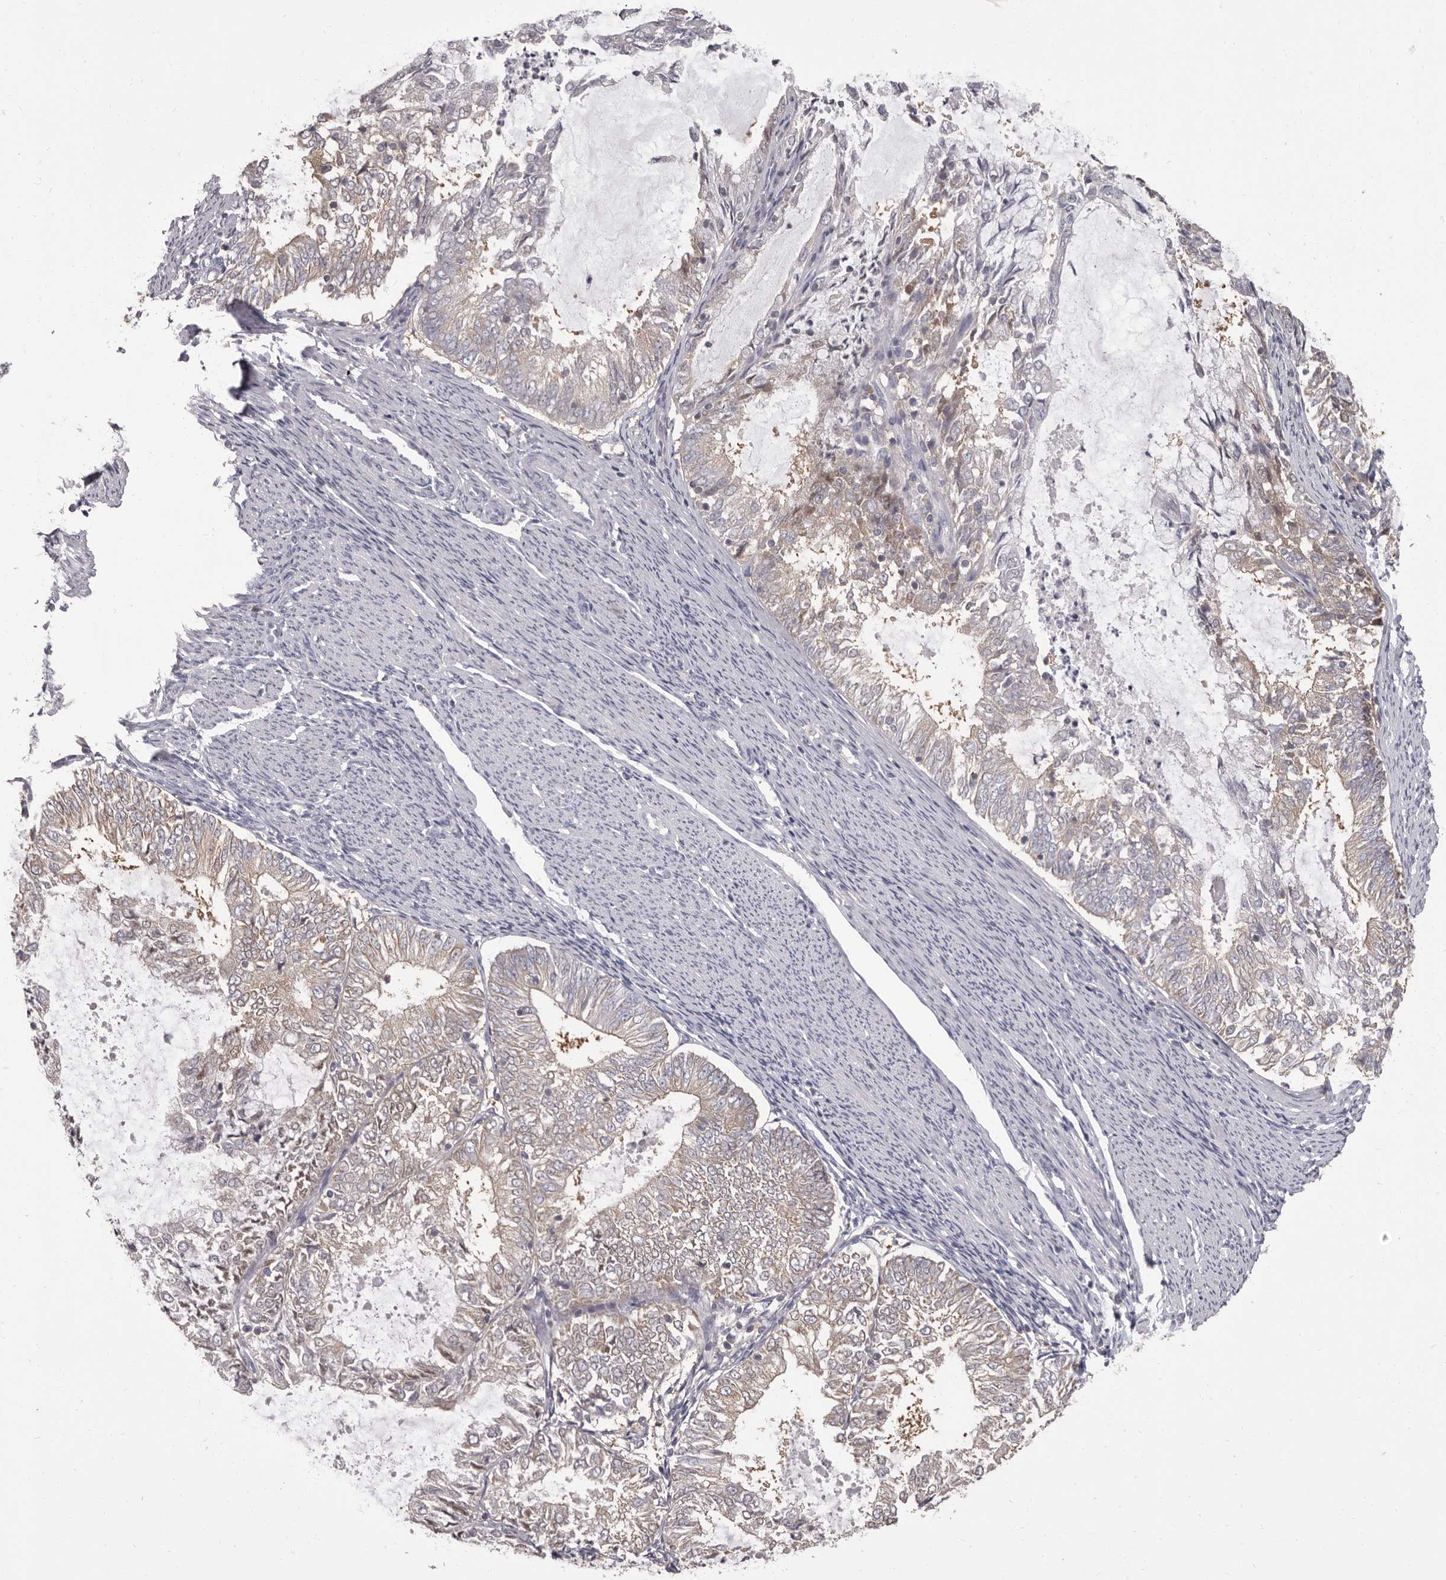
{"staining": {"intensity": "weak", "quantity": "25%-75%", "location": "cytoplasmic/membranous"}, "tissue": "endometrial cancer", "cell_type": "Tumor cells", "image_type": "cancer", "snomed": [{"axis": "morphology", "description": "Adenocarcinoma, NOS"}, {"axis": "topography", "description": "Endometrium"}], "caption": "Immunohistochemistry (DAB) staining of human endometrial cancer shows weak cytoplasmic/membranous protein positivity in about 25%-75% of tumor cells. Nuclei are stained in blue.", "gene": "APEH", "patient": {"sex": "female", "age": 57}}